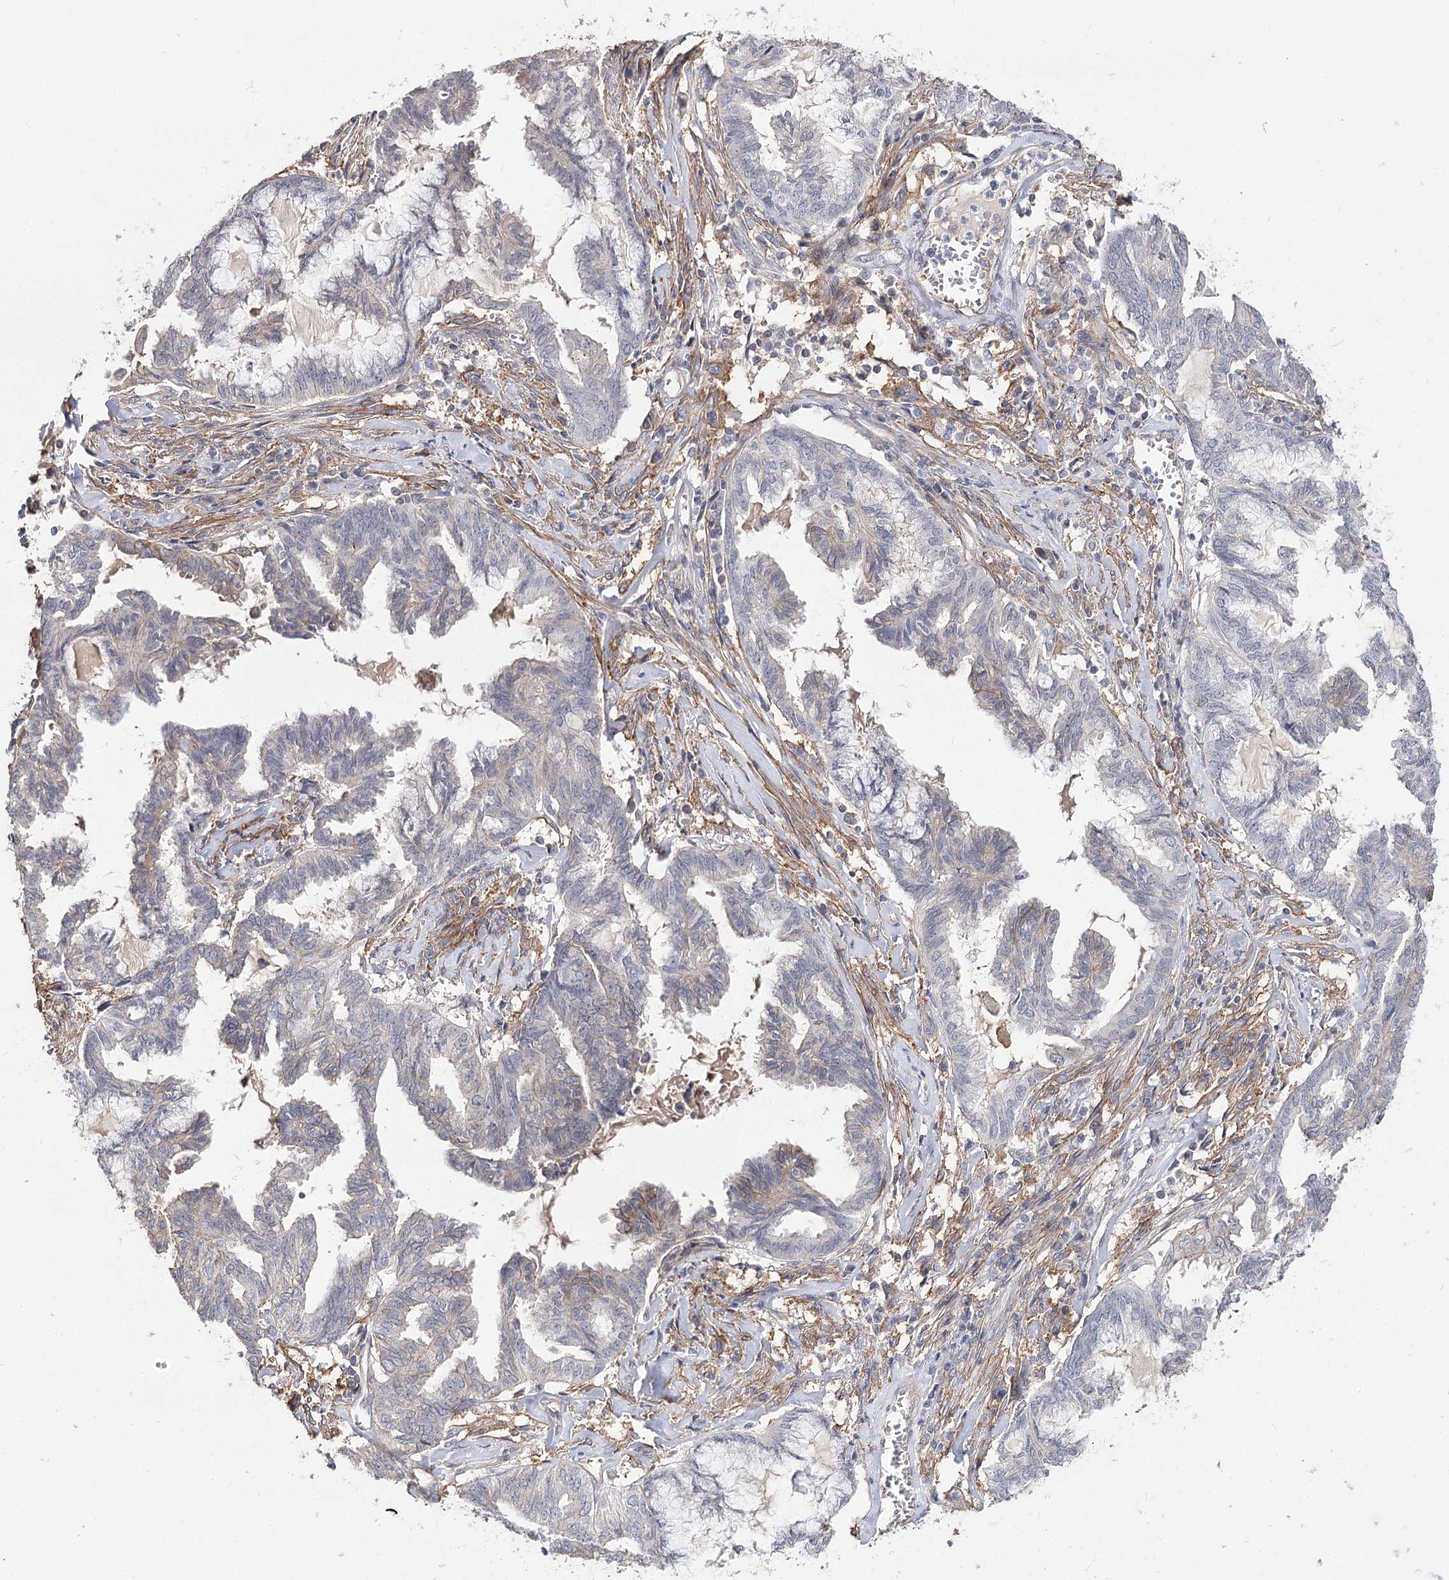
{"staining": {"intensity": "negative", "quantity": "none", "location": "none"}, "tissue": "endometrial cancer", "cell_type": "Tumor cells", "image_type": "cancer", "snomed": [{"axis": "morphology", "description": "Adenocarcinoma, NOS"}, {"axis": "topography", "description": "Endometrium"}], "caption": "The photomicrograph shows no significant expression in tumor cells of endometrial cancer.", "gene": "TMEM218", "patient": {"sex": "female", "age": 86}}